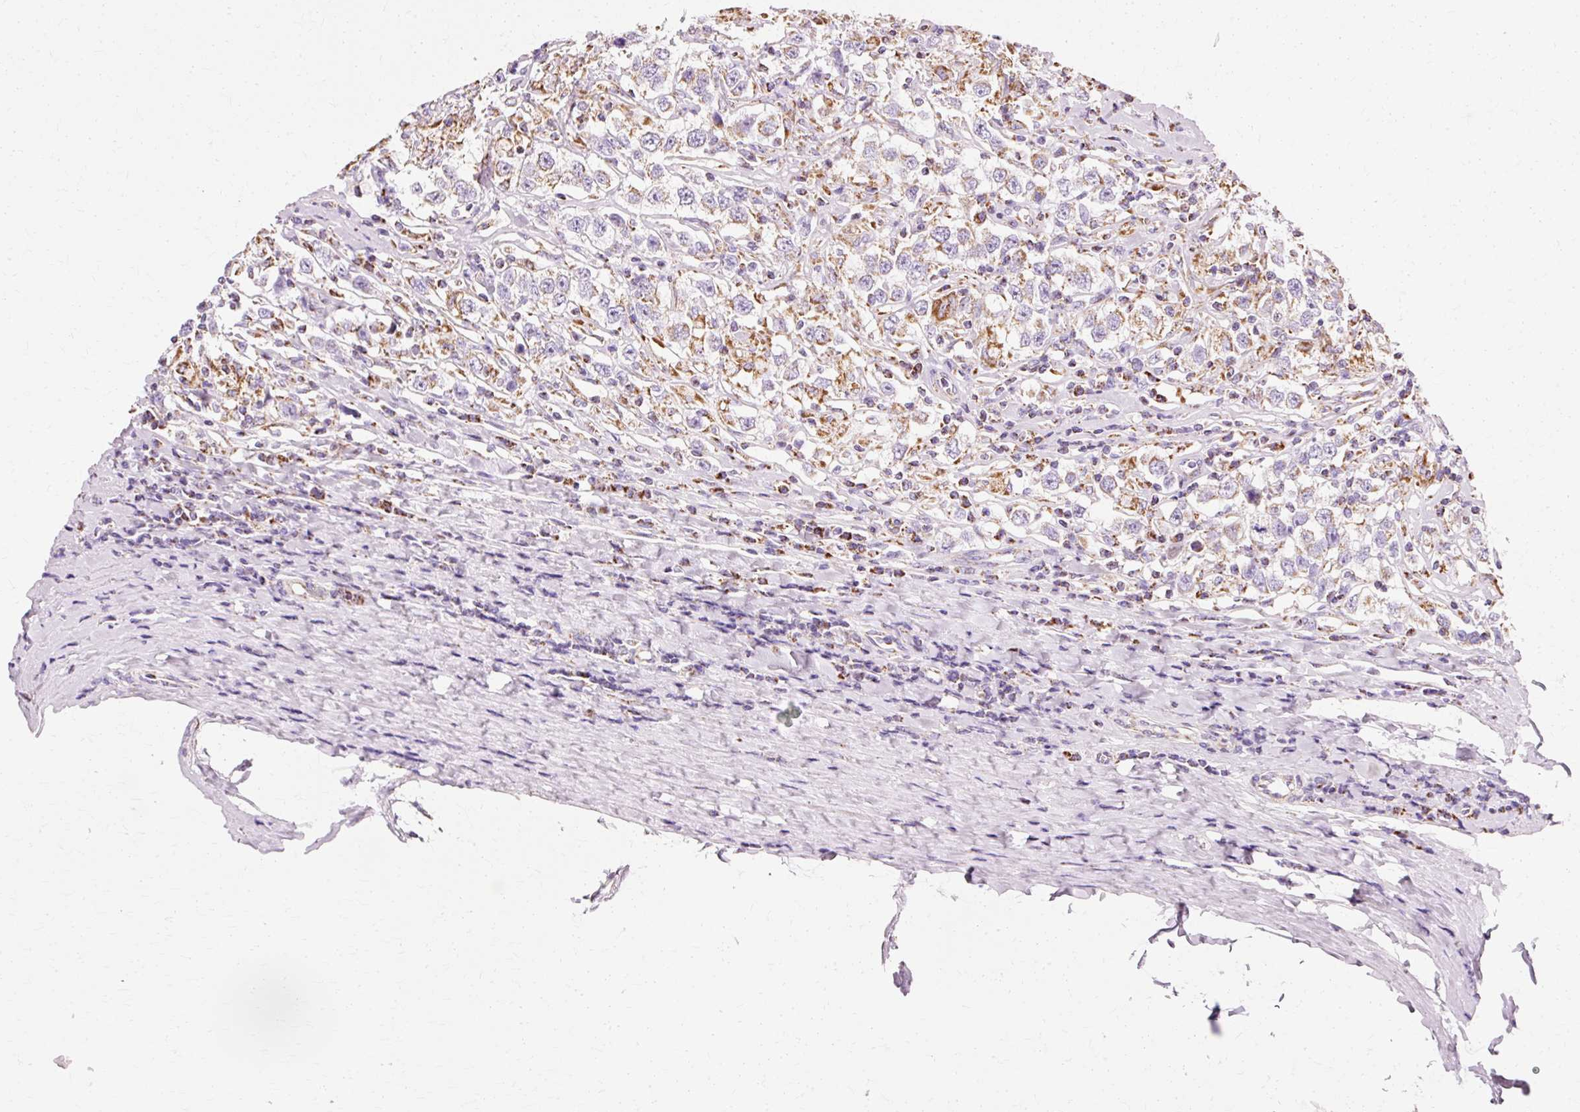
{"staining": {"intensity": "weak", "quantity": ">75%", "location": "cytoplasmic/membranous"}, "tissue": "testis cancer", "cell_type": "Tumor cells", "image_type": "cancer", "snomed": [{"axis": "morphology", "description": "Seminoma, NOS"}, {"axis": "topography", "description": "Testis"}], "caption": "Brown immunohistochemical staining in human testis cancer shows weak cytoplasmic/membranous expression in approximately >75% of tumor cells.", "gene": "ATP5PO", "patient": {"sex": "male", "age": 41}}